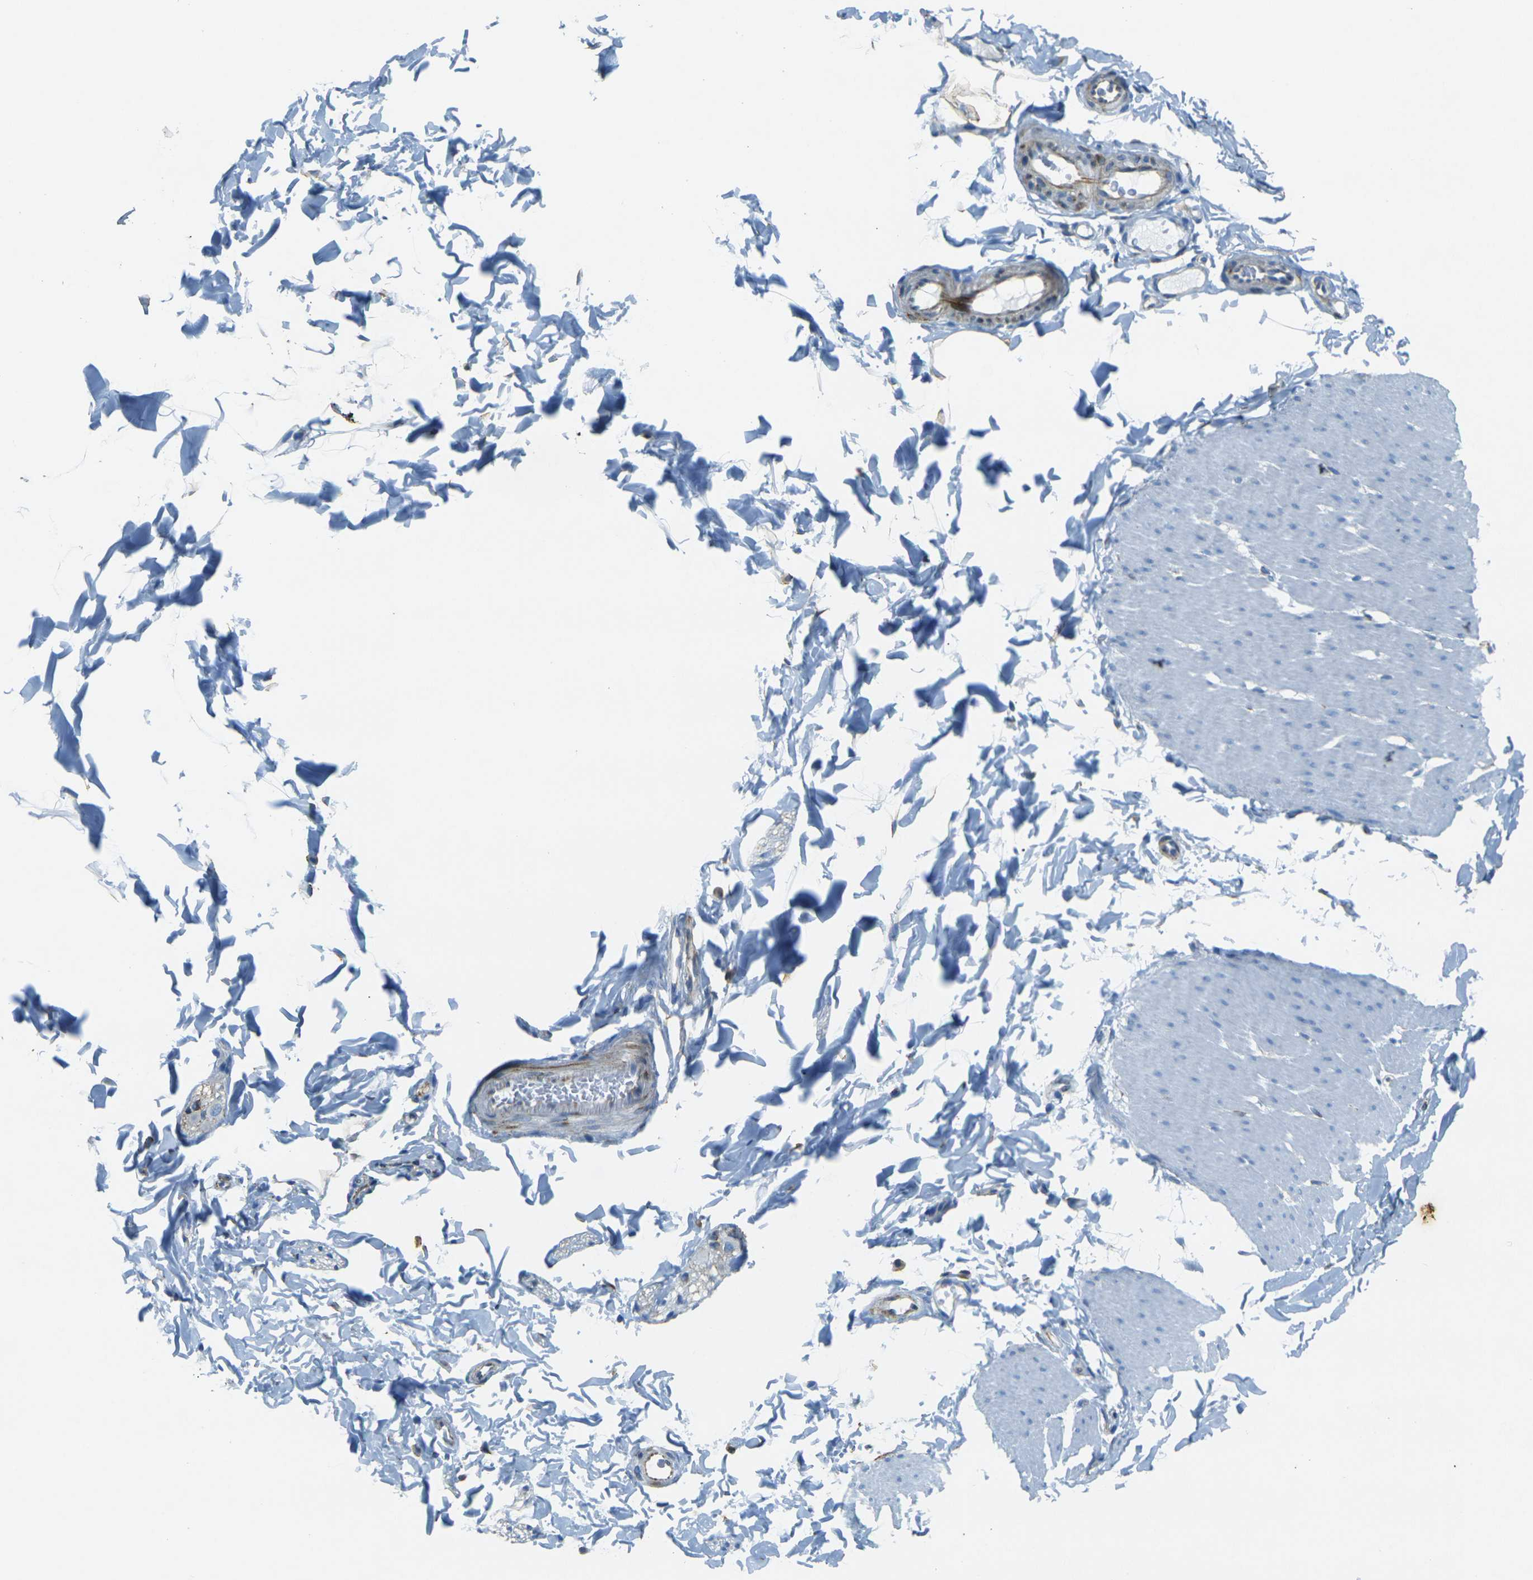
{"staining": {"intensity": "negative", "quantity": "none", "location": "none"}, "tissue": "smooth muscle", "cell_type": "Smooth muscle cells", "image_type": "normal", "snomed": [{"axis": "morphology", "description": "Normal tissue, NOS"}, {"axis": "topography", "description": "Smooth muscle"}, {"axis": "topography", "description": "Colon"}], "caption": "Smooth muscle stained for a protein using immunohistochemistry (IHC) displays no staining smooth muscle cells.", "gene": "SORT1", "patient": {"sex": "male", "age": 67}}